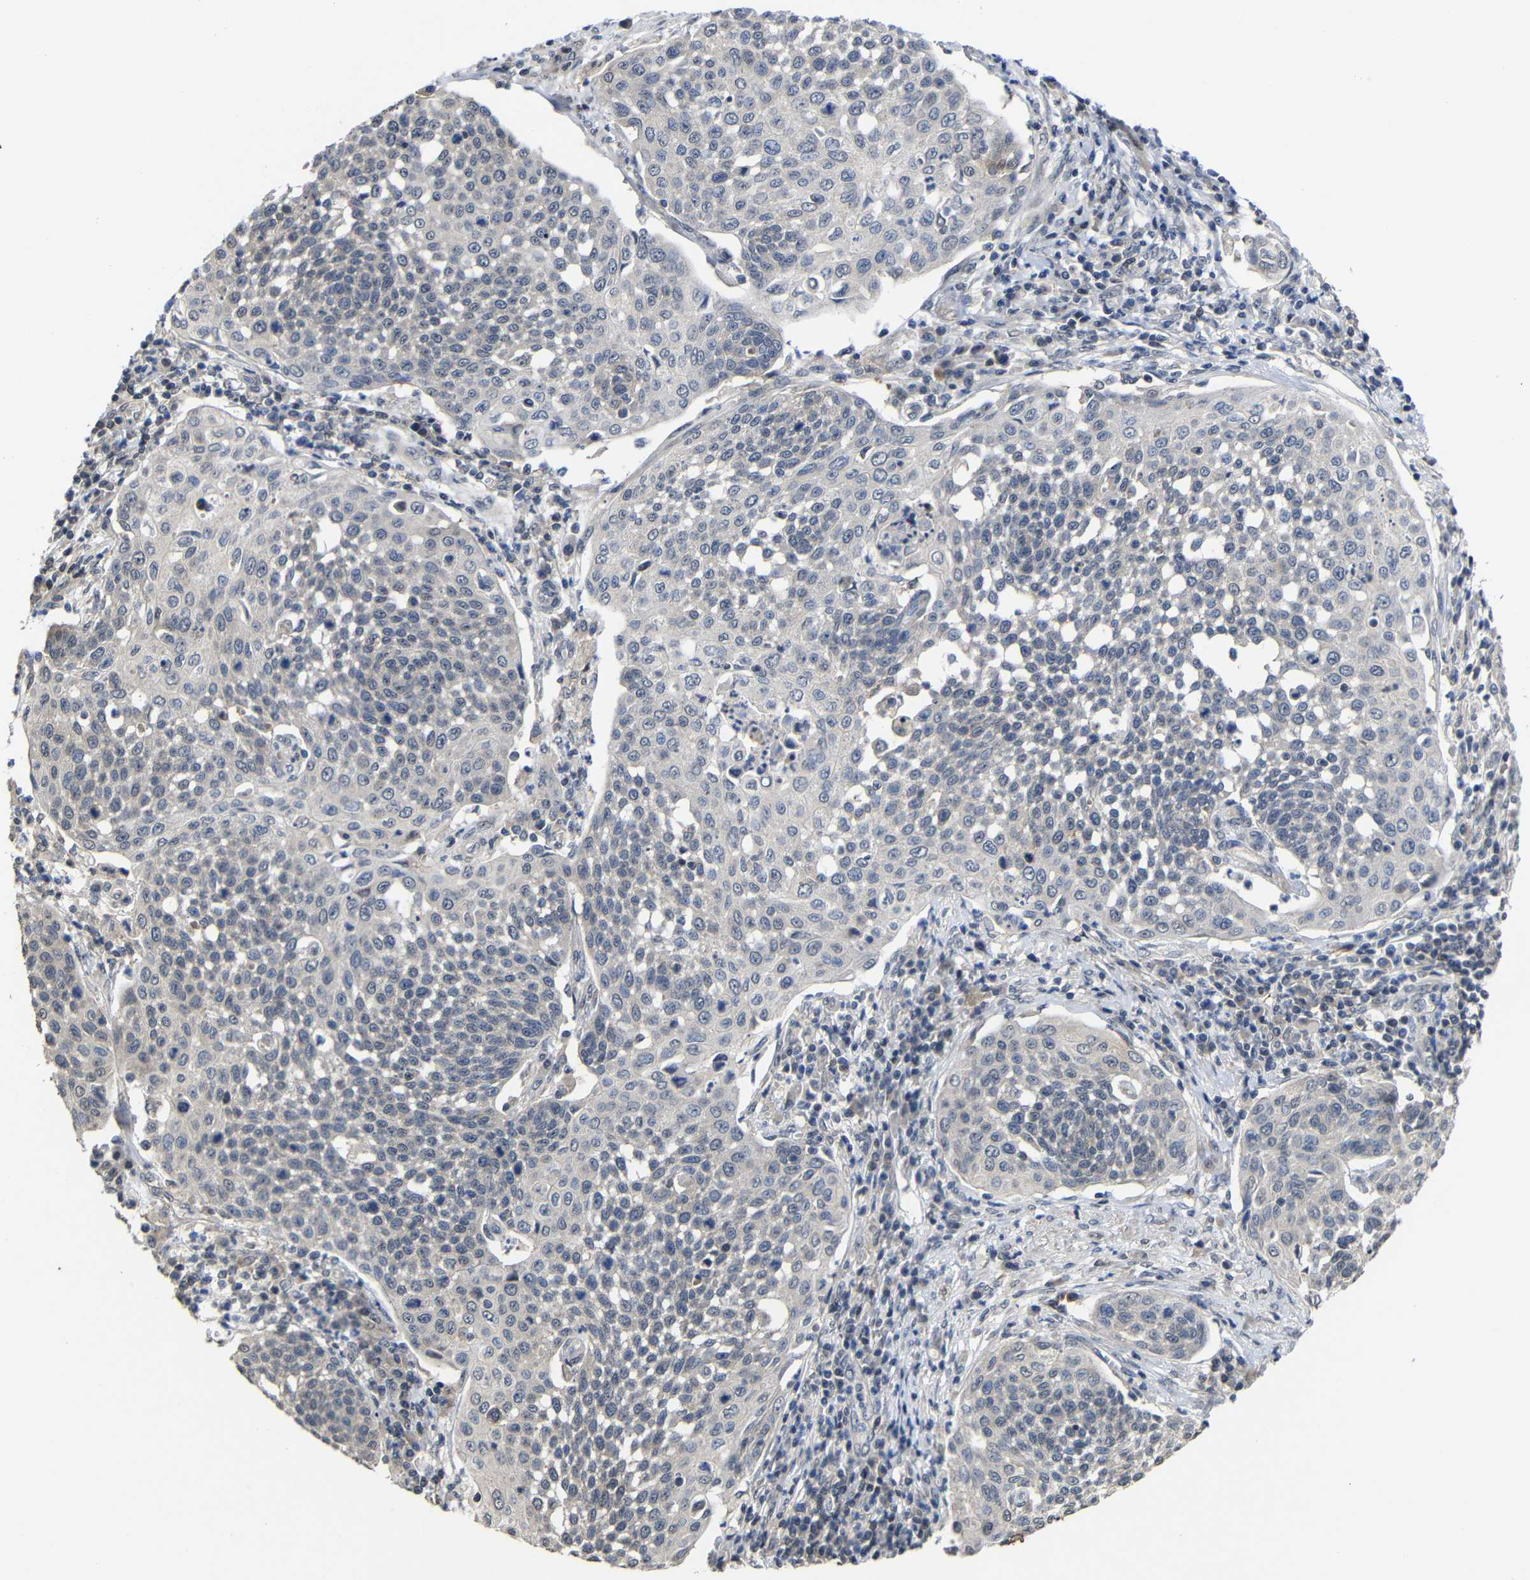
{"staining": {"intensity": "weak", "quantity": "25%-75%", "location": "cytoplasmic/membranous"}, "tissue": "cervical cancer", "cell_type": "Tumor cells", "image_type": "cancer", "snomed": [{"axis": "morphology", "description": "Squamous cell carcinoma, NOS"}, {"axis": "topography", "description": "Cervix"}], "caption": "About 25%-75% of tumor cells in cervical cancer show weak cytoplasmic/membranous protein staining as visualized by brown immunohistochemical staining.", "gene": "ATG12", "patient": {"sex": "female", "age": 34}}